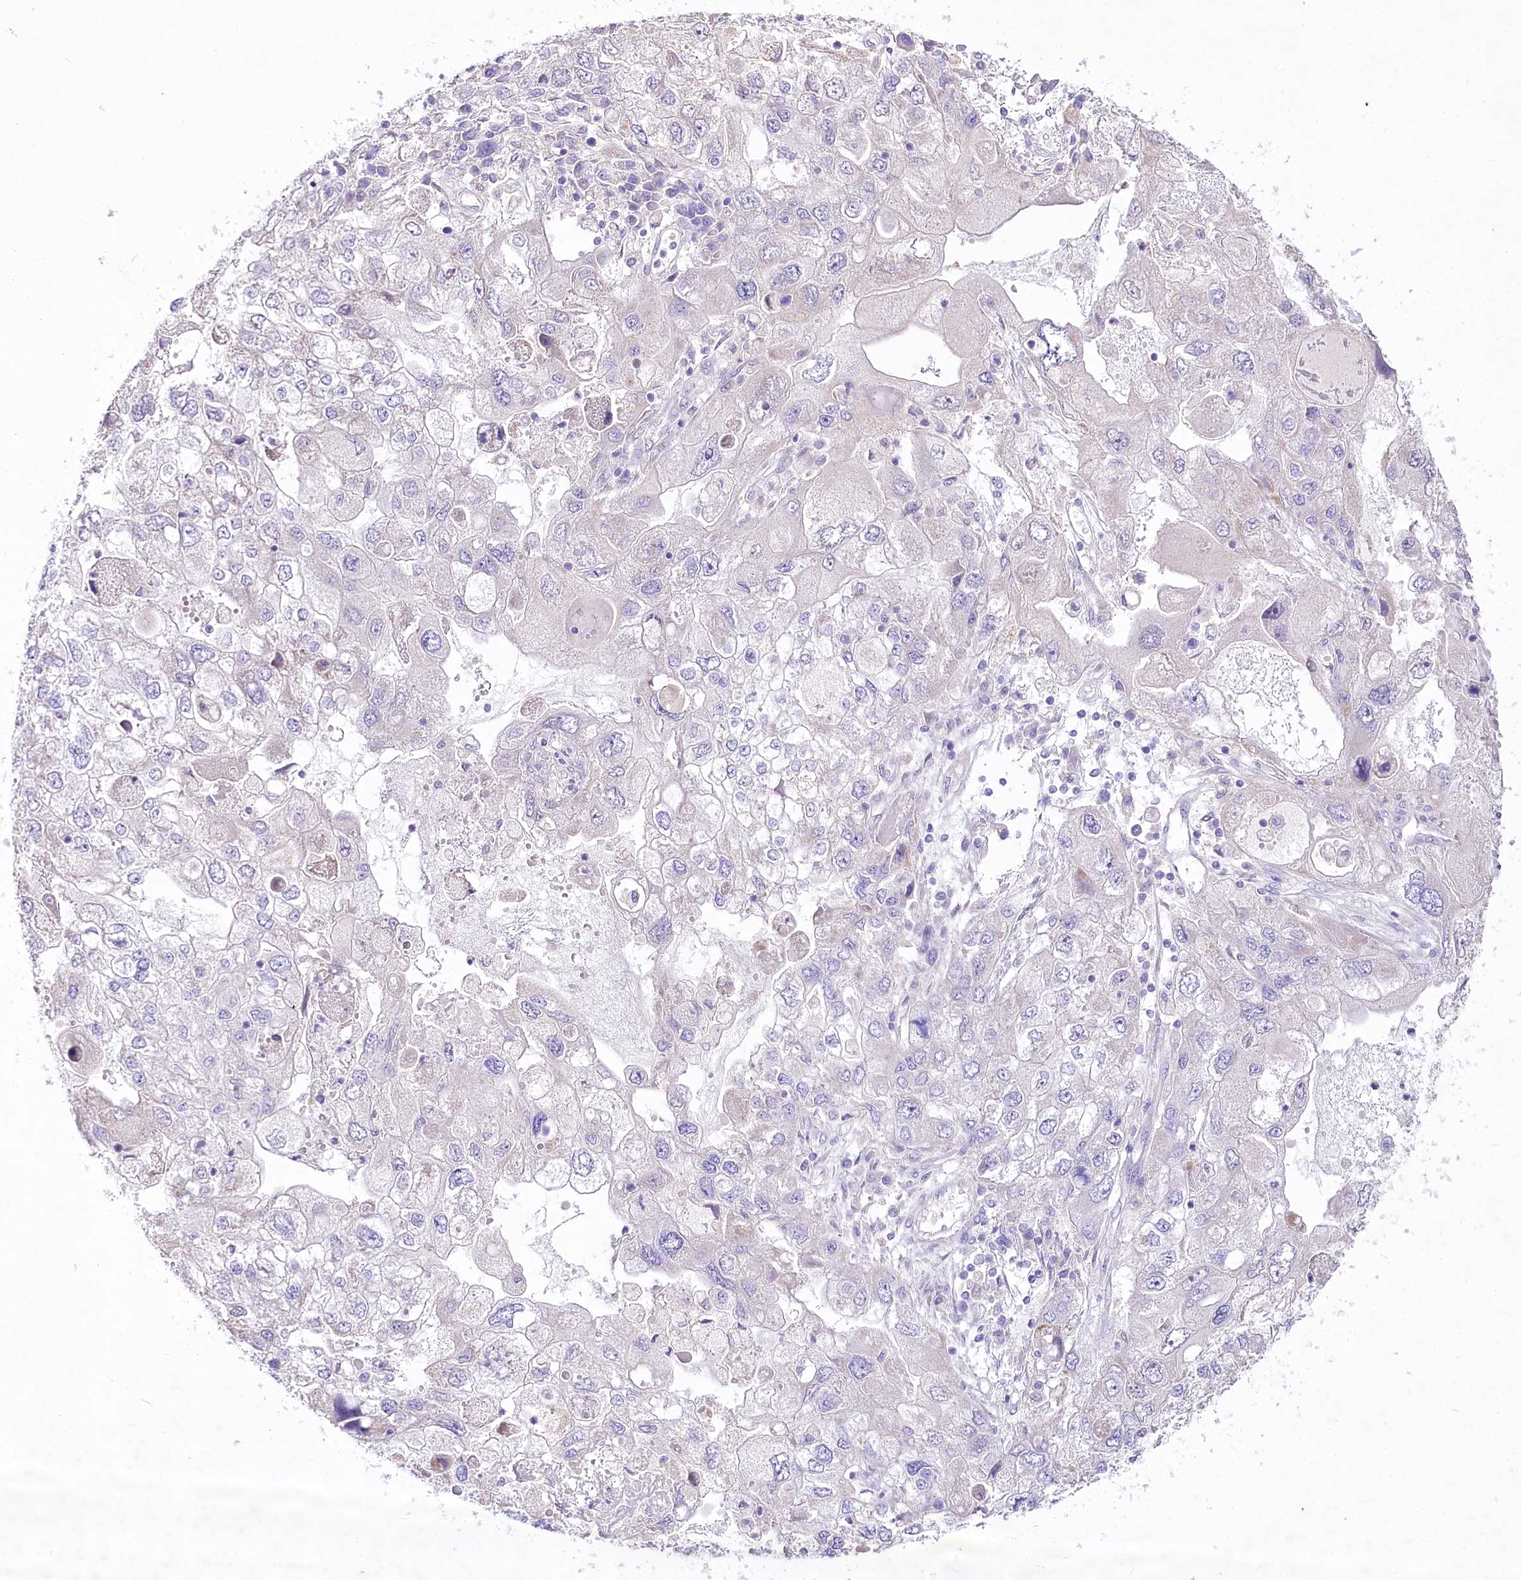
{"staining": {"intensity": "negative", "quantity": "none", "location": "none"}, "tissue": "endometrial cancer", "cell_type": "Tumor cells", "image_type": "cancer", "snomed": [{"axis": "morphology", "description": "Adenocarcinoma, NOS"}, {"axis": "topography", "description": "Endometrium"}], "caption": "IHC of human endometrial cancer displays no staining in tumor cells.", "gene": "LRRC14B", "patient": {"sex": "female", "age": 49}}